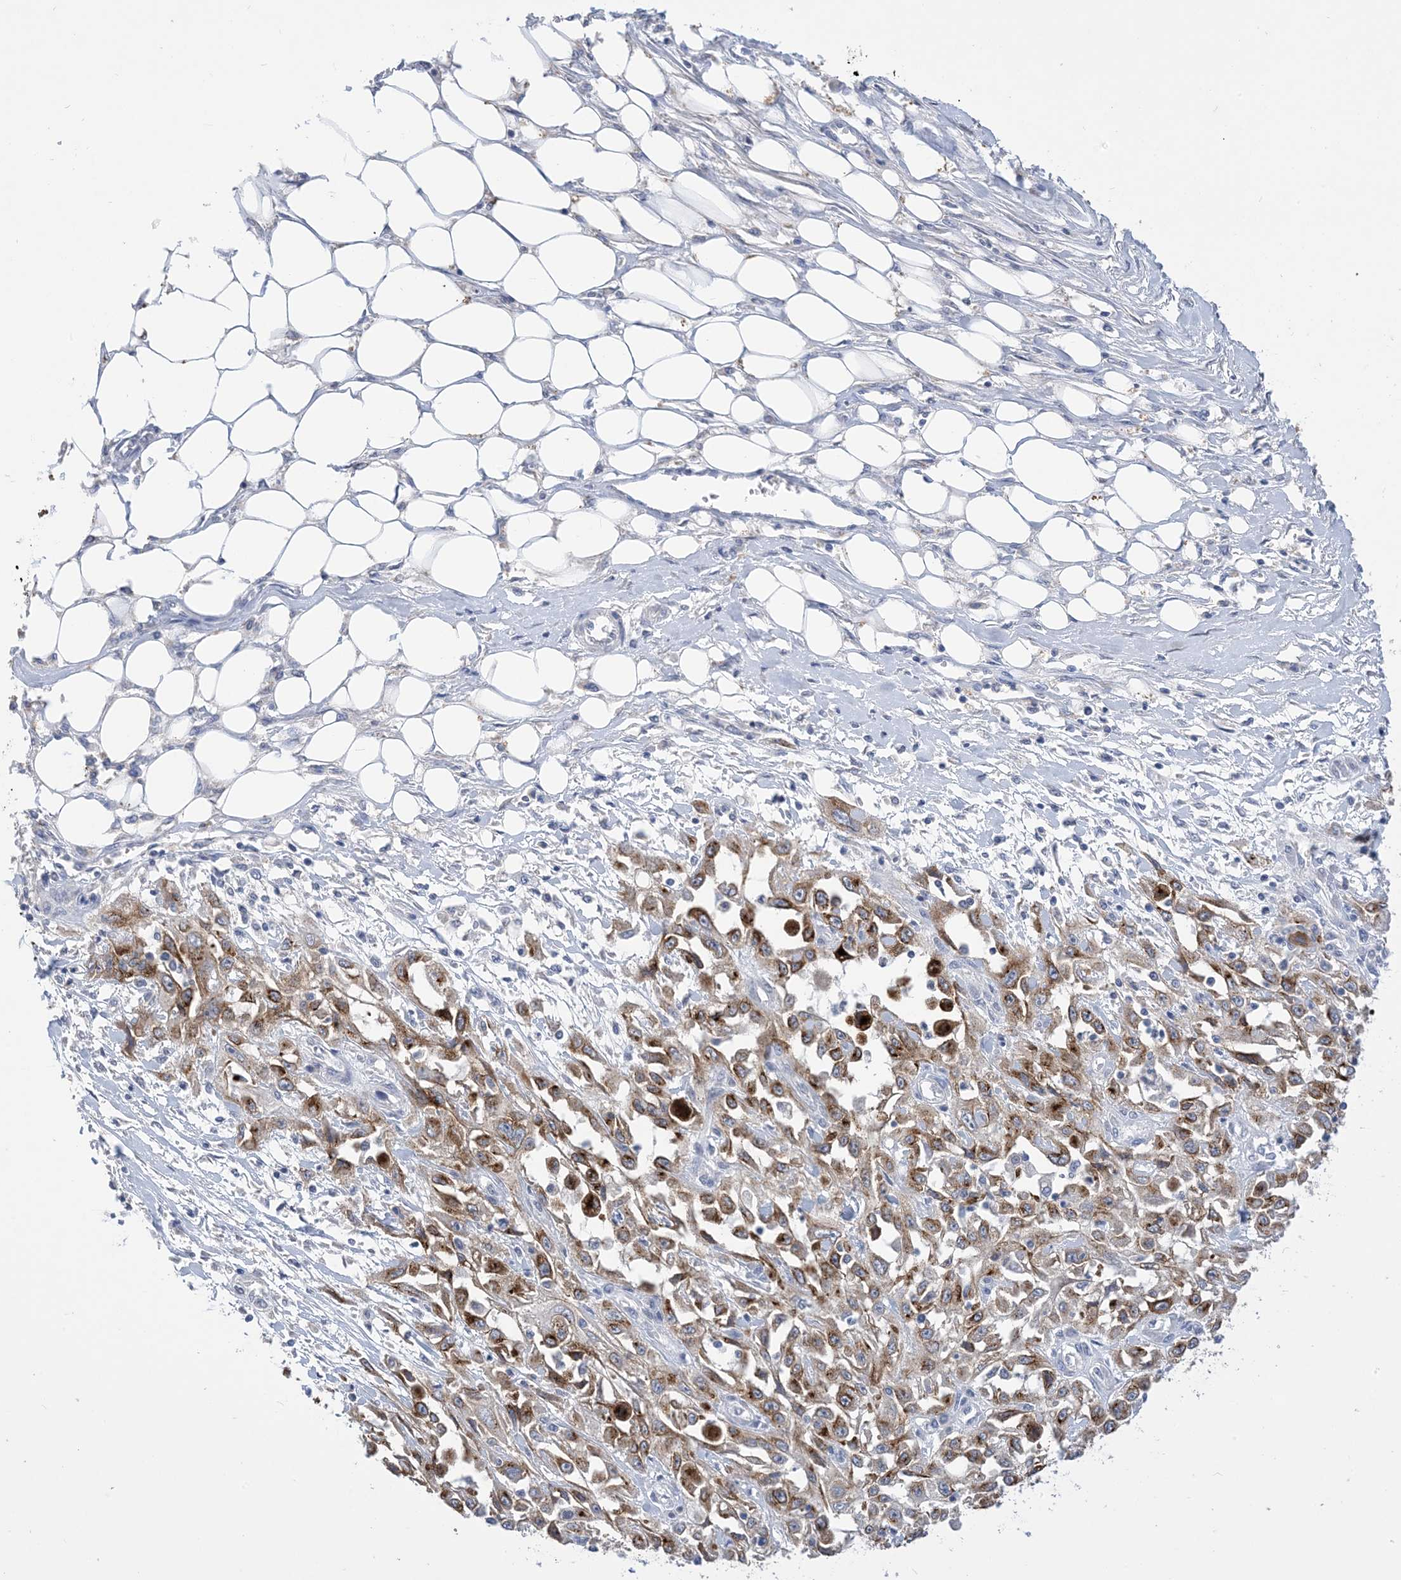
{"staining": {"intensity": "moderate", "quantity": ">75%", "location": "cytoplasmic/membranous,nuclear"}, "tissue": "skin cancer", "cell_type": "Tumor cells", "image_type": "cancer", "snomed": [{"axis": "morphology", "description": "Squamous cell carcinoma, NOS"}, {"axis": "morphology", "description": "Squamous cell carcinoma, metastatic, NOS"}, {"axis": "topography", "description": "Skin"}, {"axis": "topography", "description": "Lymph node"}], "caption": "This is an image of IHC staining of skin metastatic squamous cell carcinoma, which shows moderate staining in the cytoplasmic/membranous and nuclear of tumor cells.", "gene": "DSC3", "patient": {"sex": "male", "age": 75}}